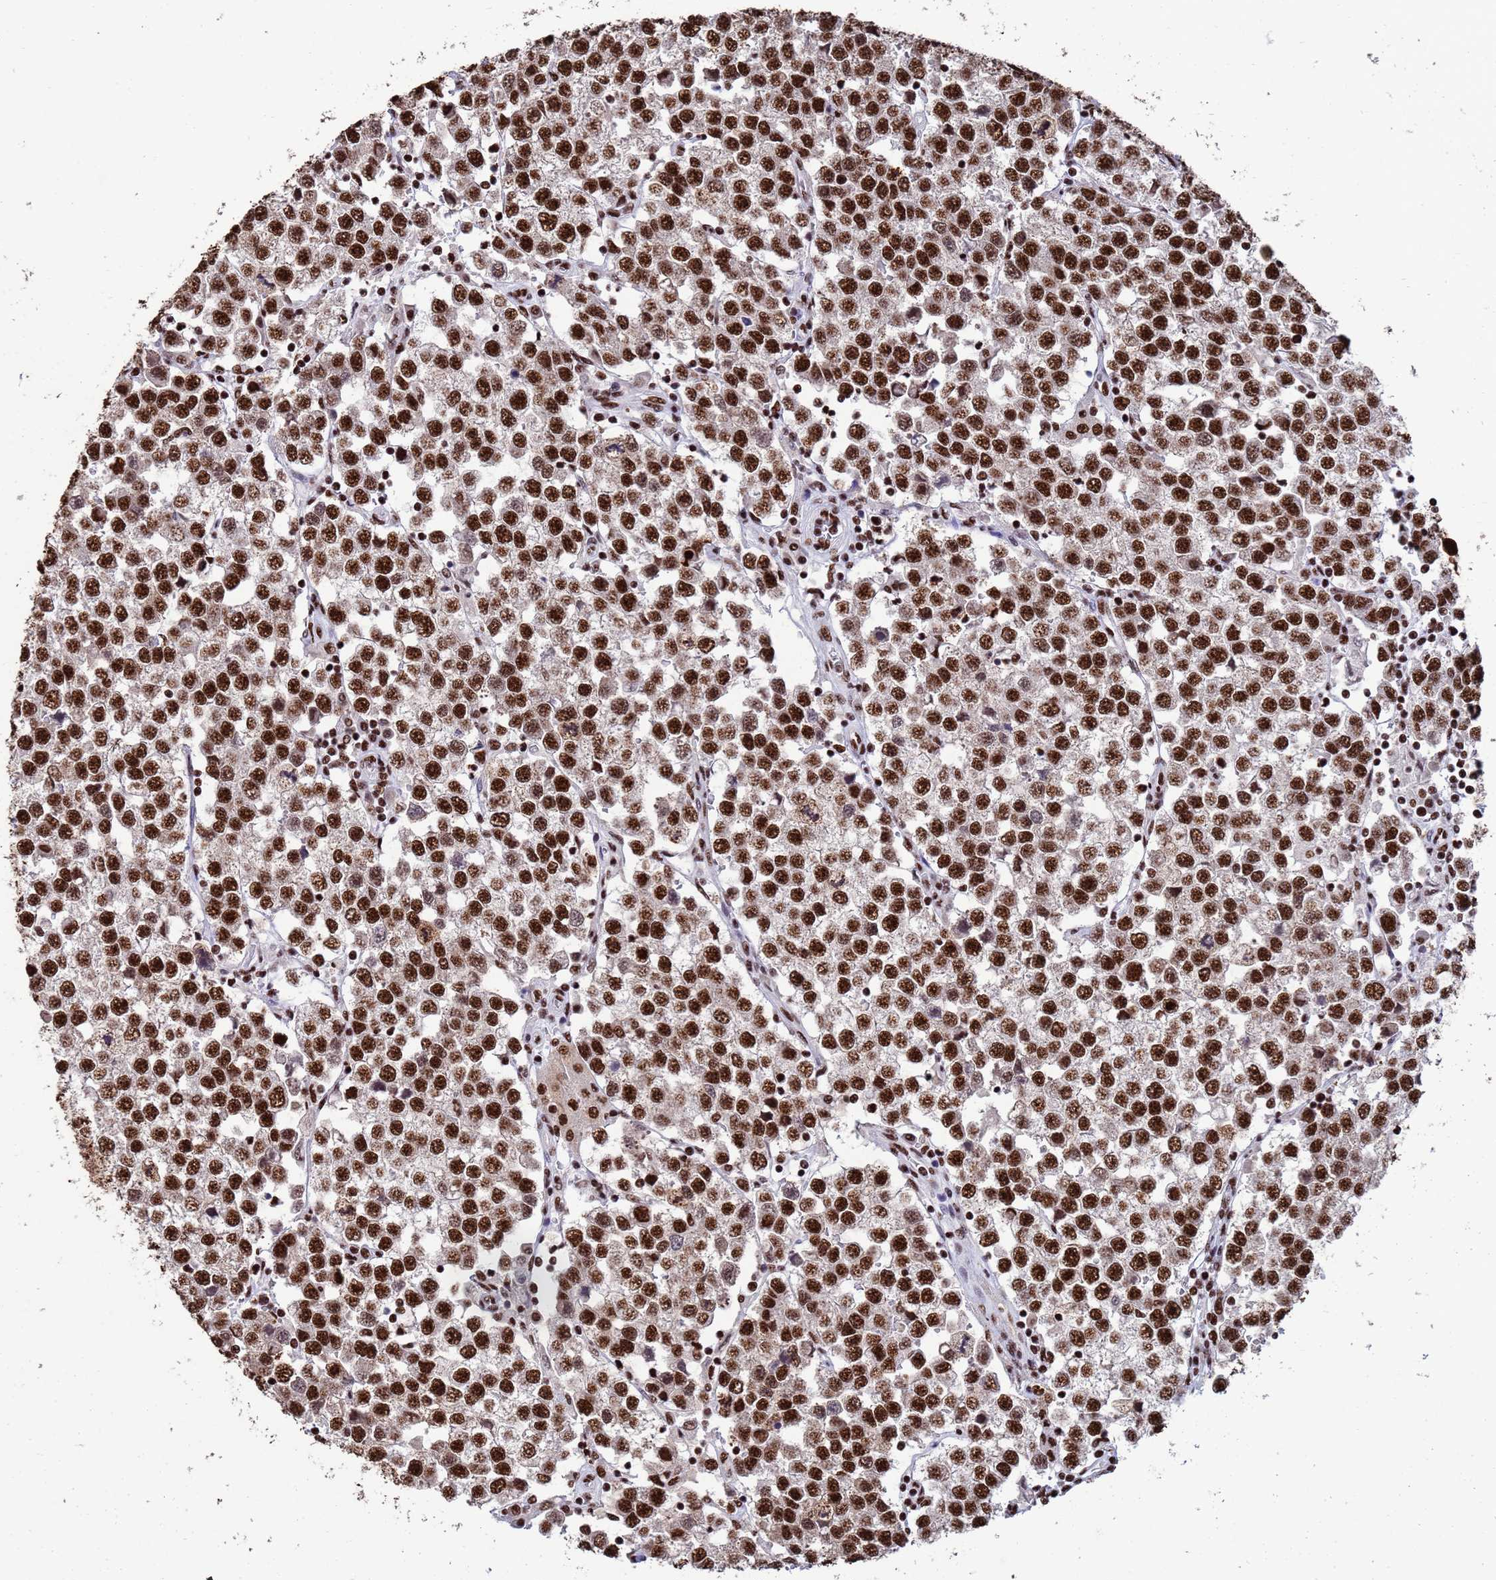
{"staining": {"intensity": "strong", "quantity": ">75%", "location": "nuclear"}, "tissue": "testis cancer", "cell_type": "Tumor cells", "image_type": "cancer", "snomed": [{"axis": "morphology", "description": "Seminoma, NOS"}, {"axis": "topography", "description": "Testis"}], "caption": "High-power microscopy captured an IHC photomicrograph of testis cancer, revealing strong nuclear expression in about >75% of tumor cells.", "gene": "SF3B2", "patient": {"sex": "male", "age": 37}}